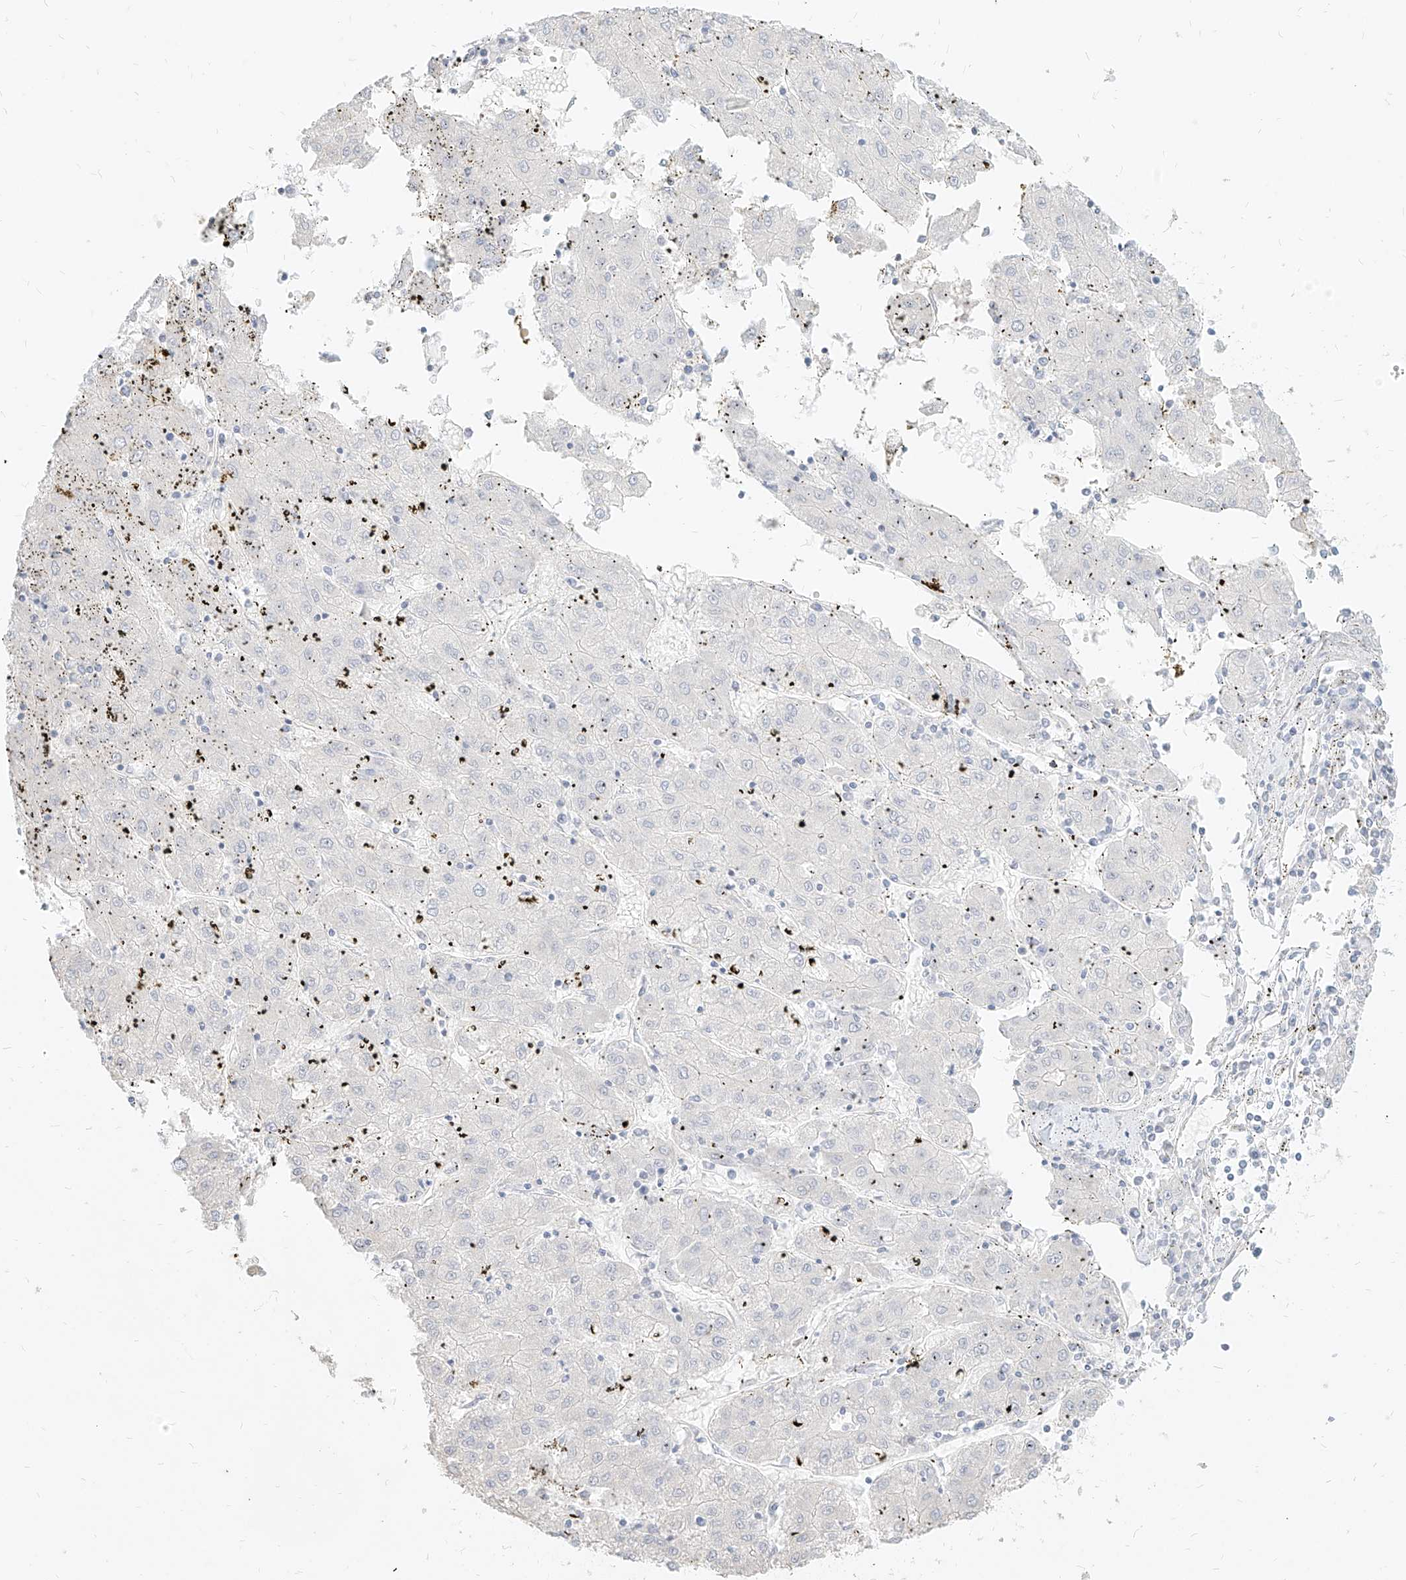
{"staining": {"intensity": "negative", "quantity": "none", "location": "none"}, "tissue": "liver cancer", "cell_type": "Tumor cells", "image_type": "cancer", "snomed": [{"axis": "morphology", "description": "Carcinoma, Hepatocellular, NOS"}, {"axis": "topography", "description": "Liver"}], "caption": "IHC of human liver cancer (hepatocellular carcinoma) demonstrates no expression in tumor cells.", "gene": "ITPKB", "patient": {"sex": "male", "age": 72}}